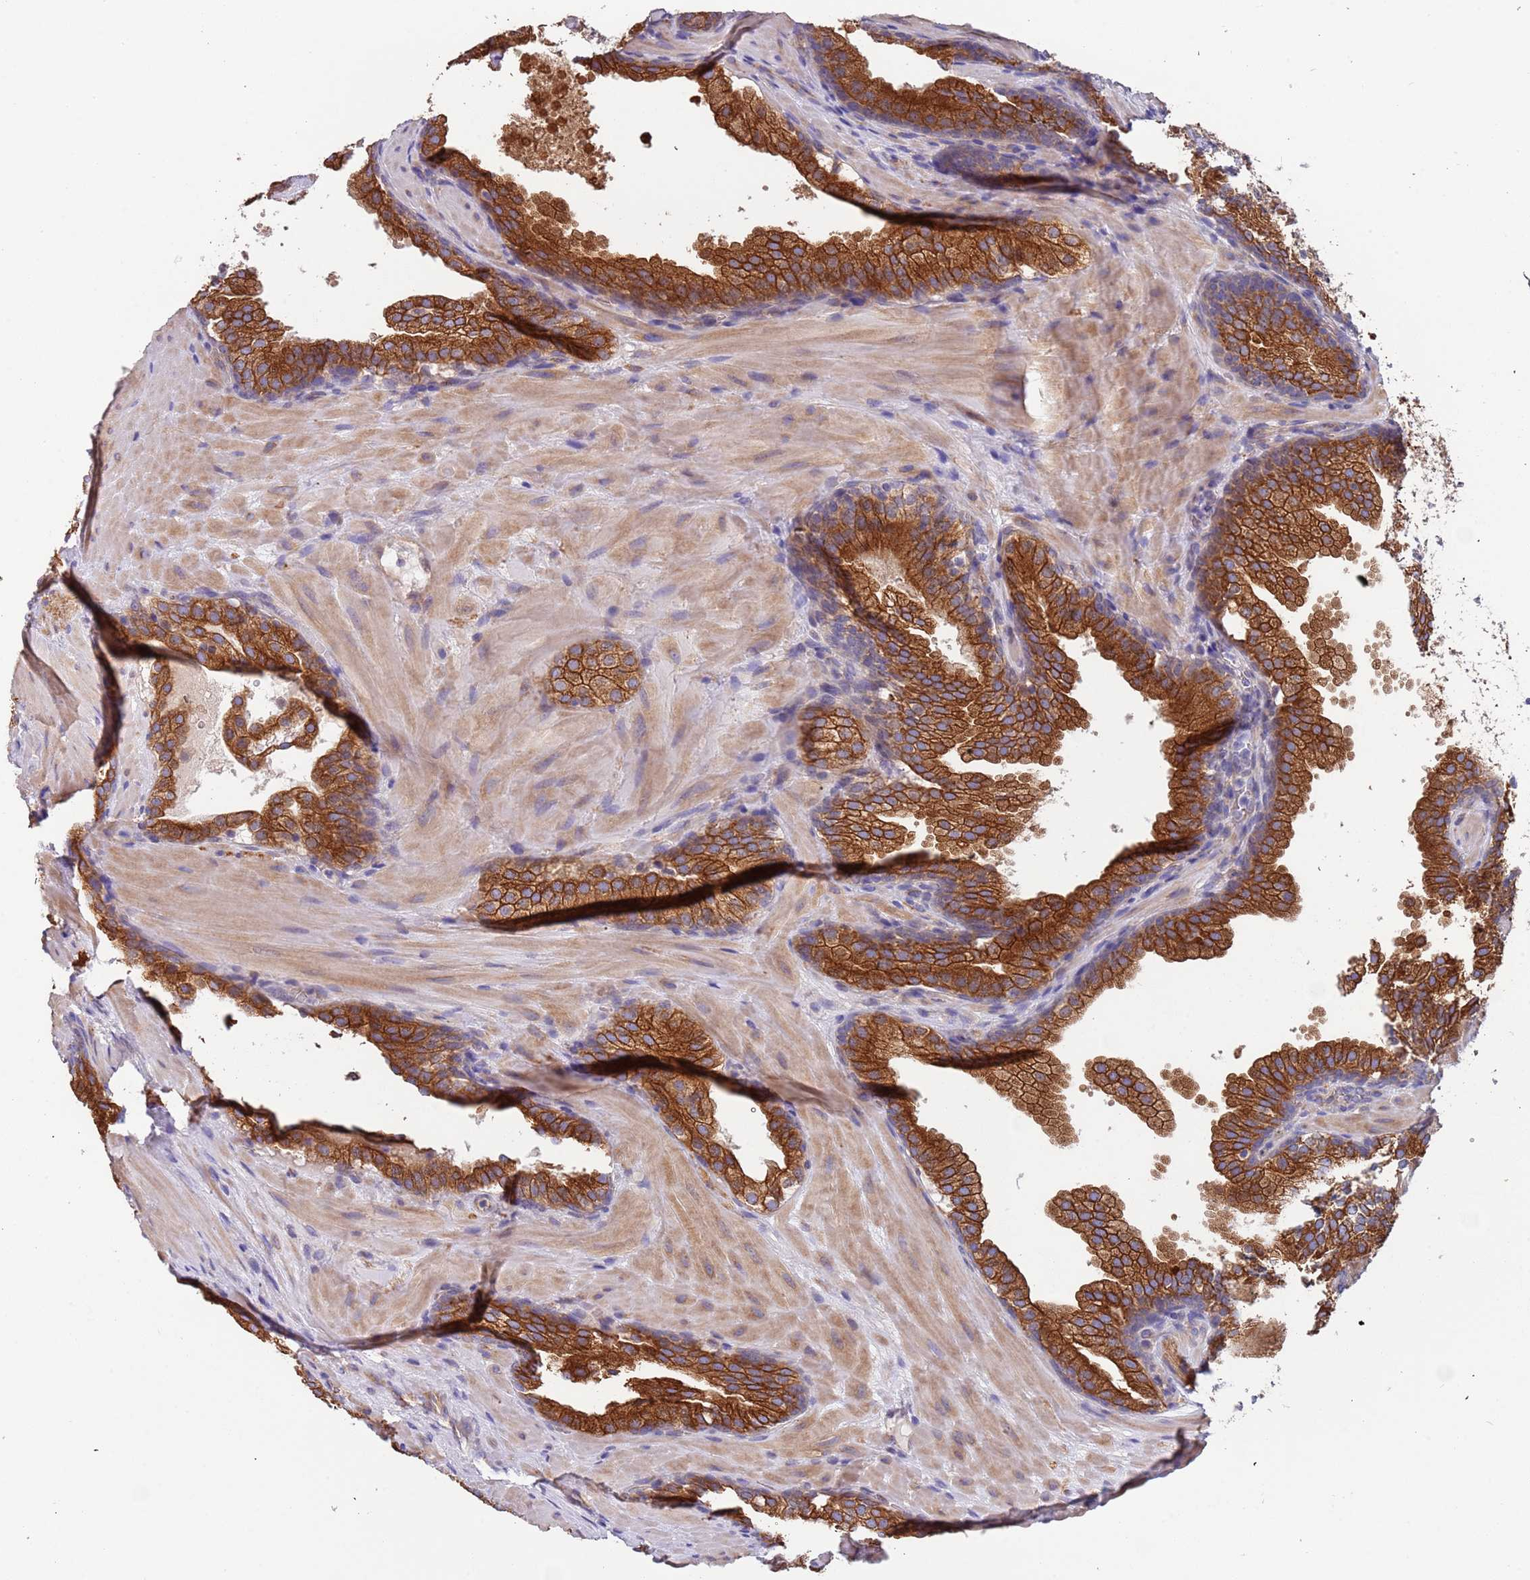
{"staining": {"intensity": "strong", "quantity": ">75%", "location": "cytoplasmic/membranous"}, "tissue": "prostate cancer", "cell_type": "Tumor cells", "image_type": "cancer", "snomed": [{"axis": "morphology", "description": "Adenocarcinoma, High grade"}, {"axis": "topography", "description": "Prostate"}], "caption": "The histopathology image reveals staining of prostate cancer (adenocarcinoma (high-grade)), revealing strong cytoplasmic/membranous protein positivity (brown color) within tumor cells.", "gene": "LAMB4", "patient": {"sex": "male", "age": 60}}